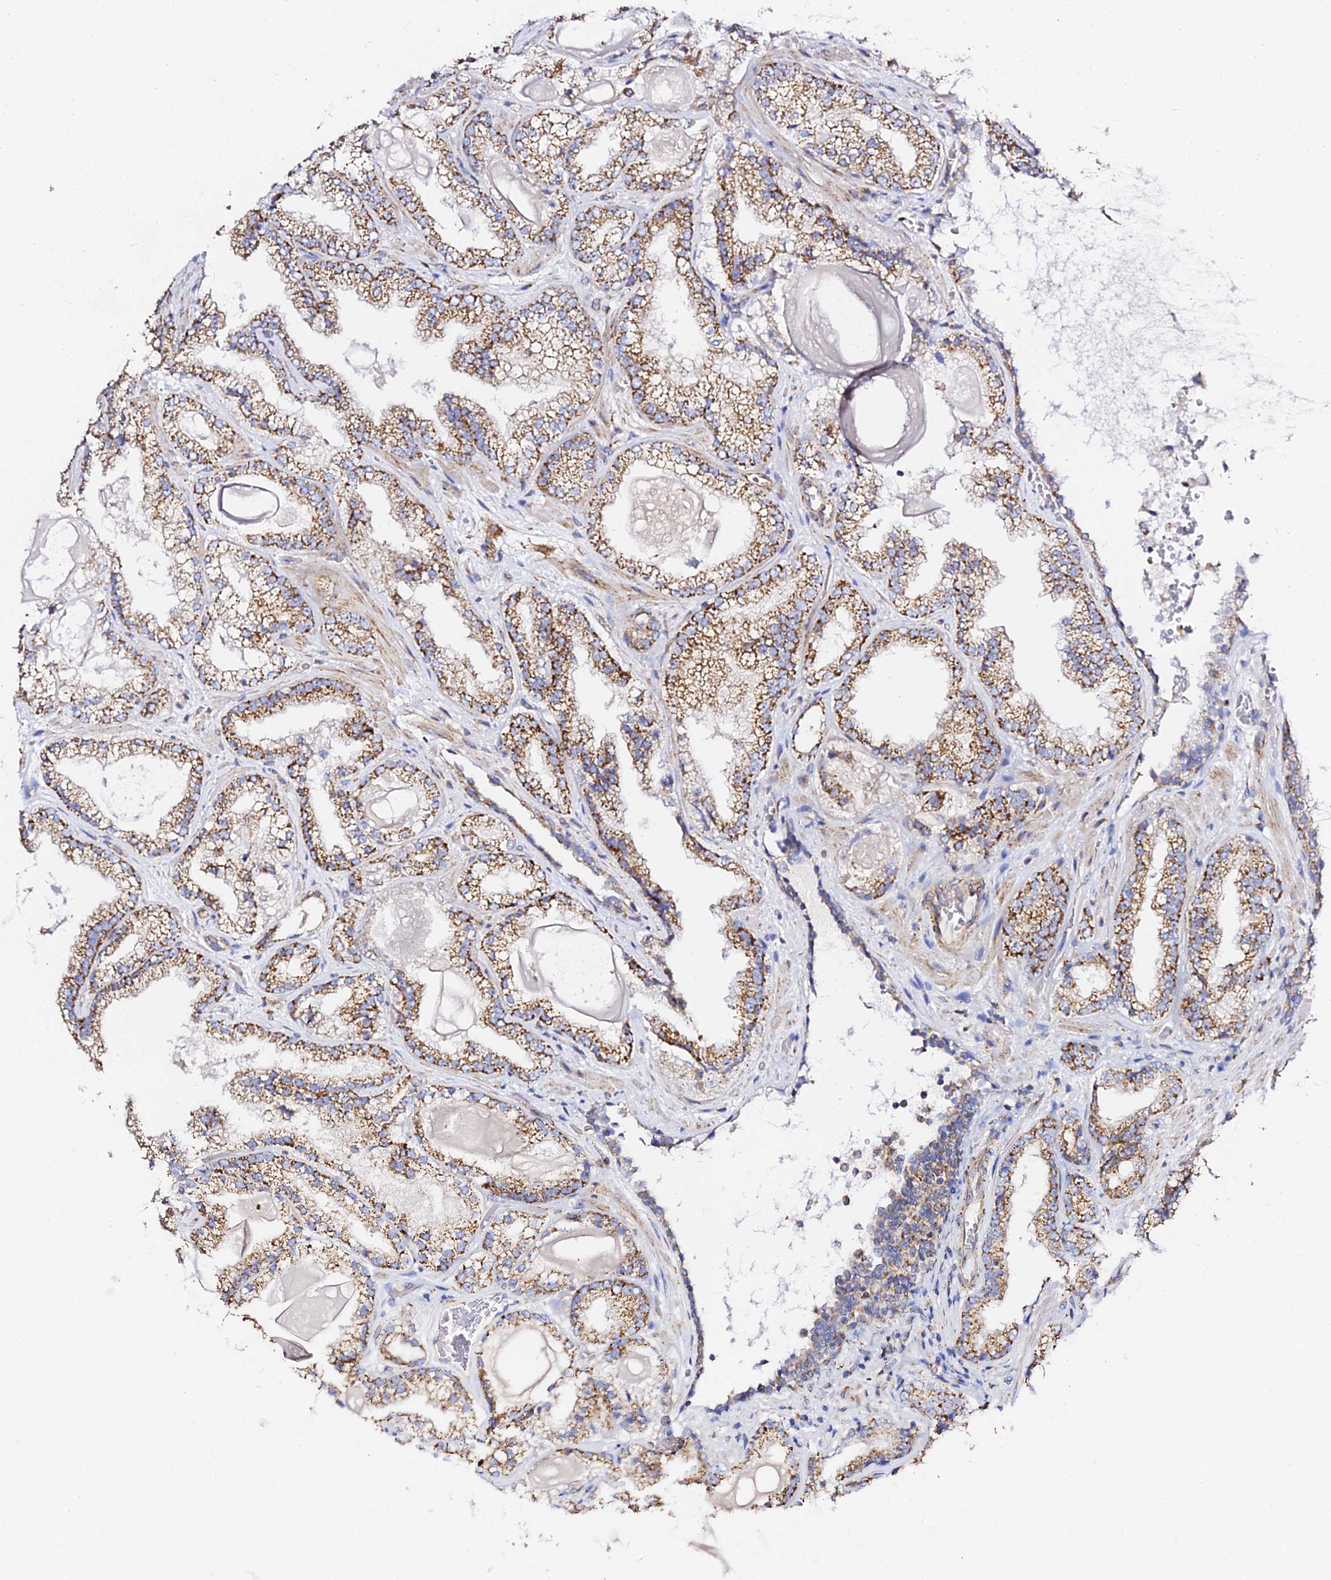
{"staining": {"intensity": "strong", "quantity": "25%-75%", "location": "cytoplasmic/membranous"}, "tissue": "prostate cancer", "cell_type": "Tumor cells", "image_type": "cancer", "snomed": [{"axis": "morphology", "description": "Adenocarcinoma, Low grade"}, {"axis": "topography", "description": "Prostate"}], "caption": "The immunohistochemical stain labels strong cytoplasmic/membranous expression in tumor cells of prostate cancer tissue.", "gene": "ZNF573", "patient": {"sex": "male", "age": 57}}